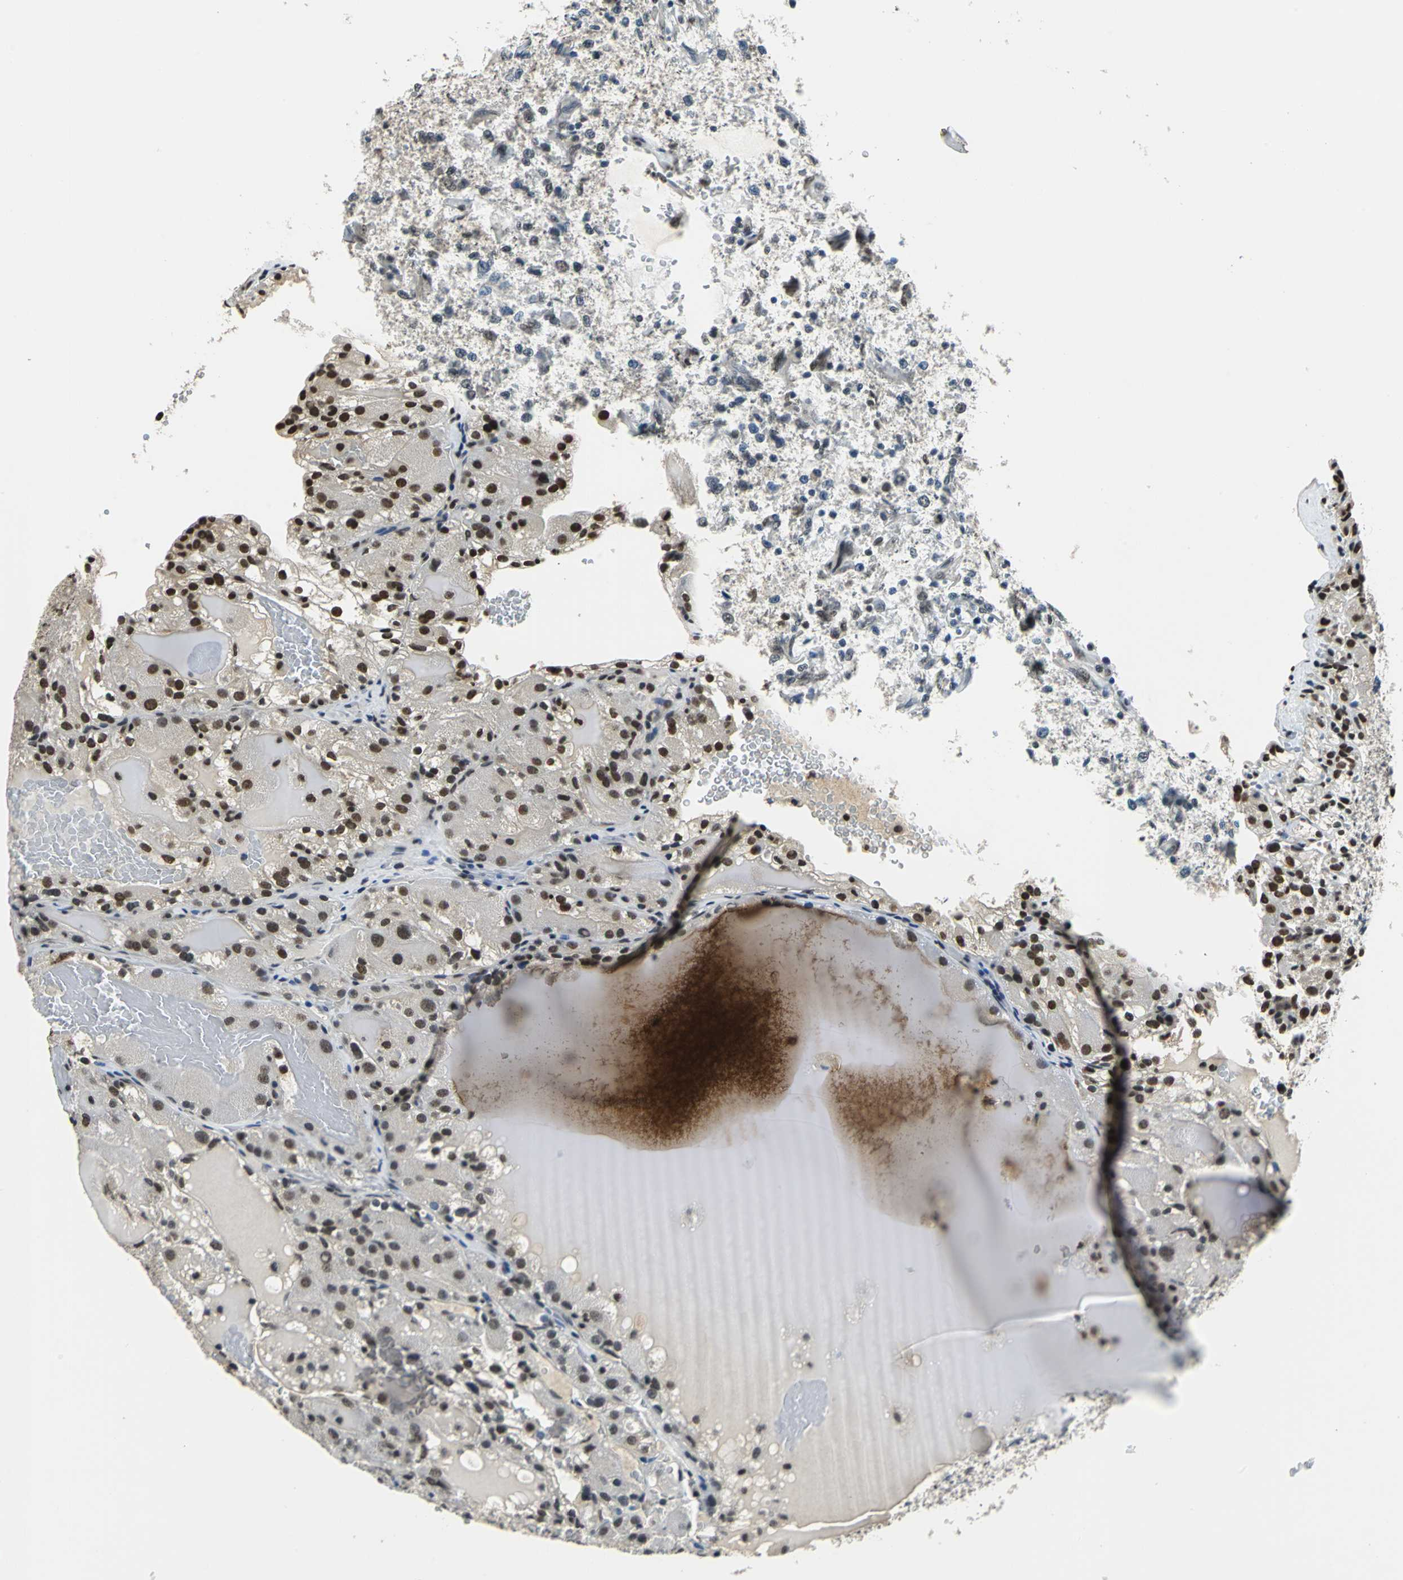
{"staining": {"intensity": "strong", "quantity": ">75%", "location": "nuclear"}, "tissue": "renal cancer", "cell_type": "Tumor cells", "image_type": "cancer", "snomed": [{"axis": "morphology", "description": "Normal tissue, NOS"}, {"axis": "morphology", "description": "Adenocarcinoma, NOS"}, {"axis": "topography", "description": "Kidney"}], "caption": "Renal cancer (adenocarcinoma) tissue demonstrates strong nuclear positivity in about >75% of tumor cells", "gene": "RBM14", "patient": {"sex": "male", "age": 61}}